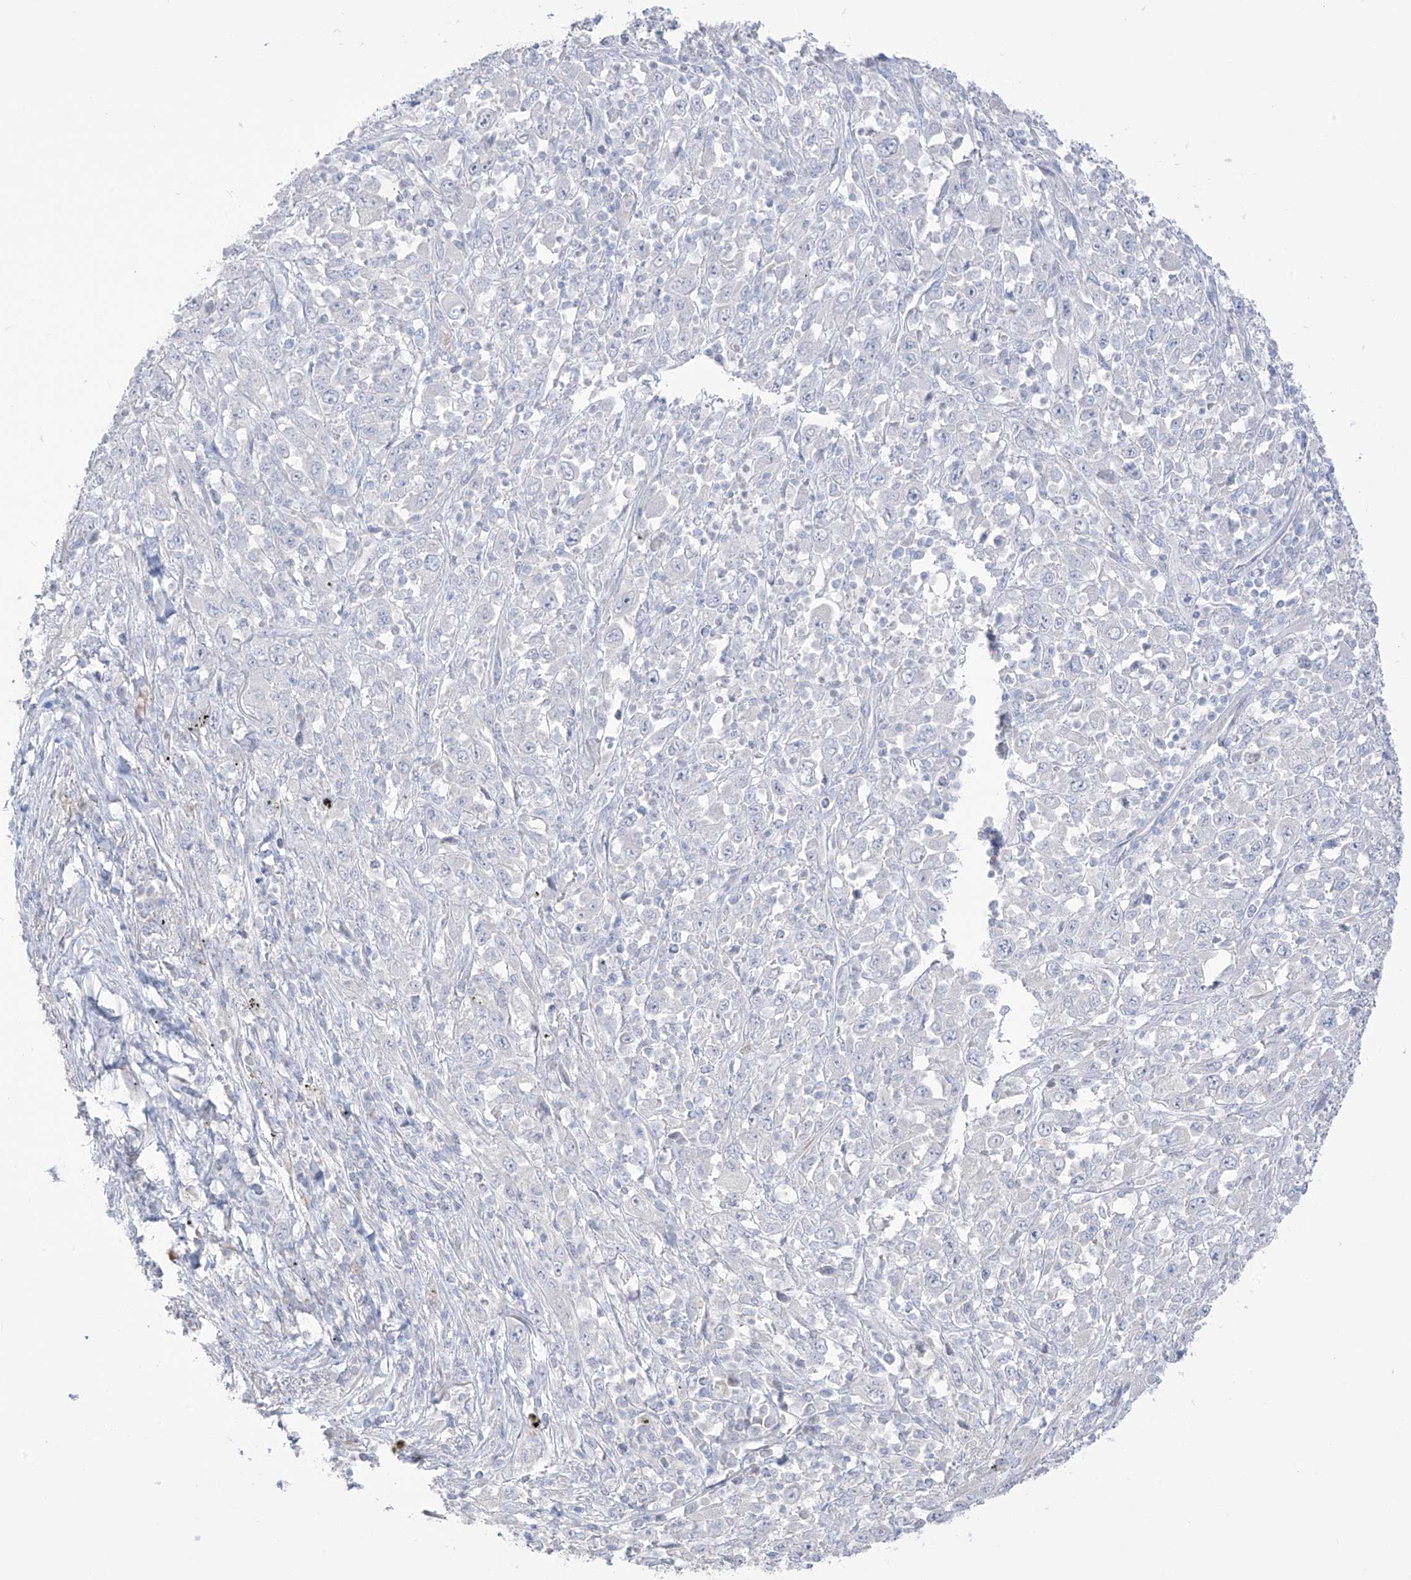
{"staining": {"intensity": "negative", "quantity": "none", "location": "none"}, "tissue": "melanoma", "cell_type": "Tumor cells", "image_type": "cancer", "snomed": [{"axis": "morphology", "description": "Malignant melanoma, Metastatic site"}, {"axis": "topography", "description": "Skin"}], "caption": "This is an IHC image of human melanoma. There is no staining in tumor cells.", "gene": "ASPRV1", "patient": {"sex": "female", "age": 56}}